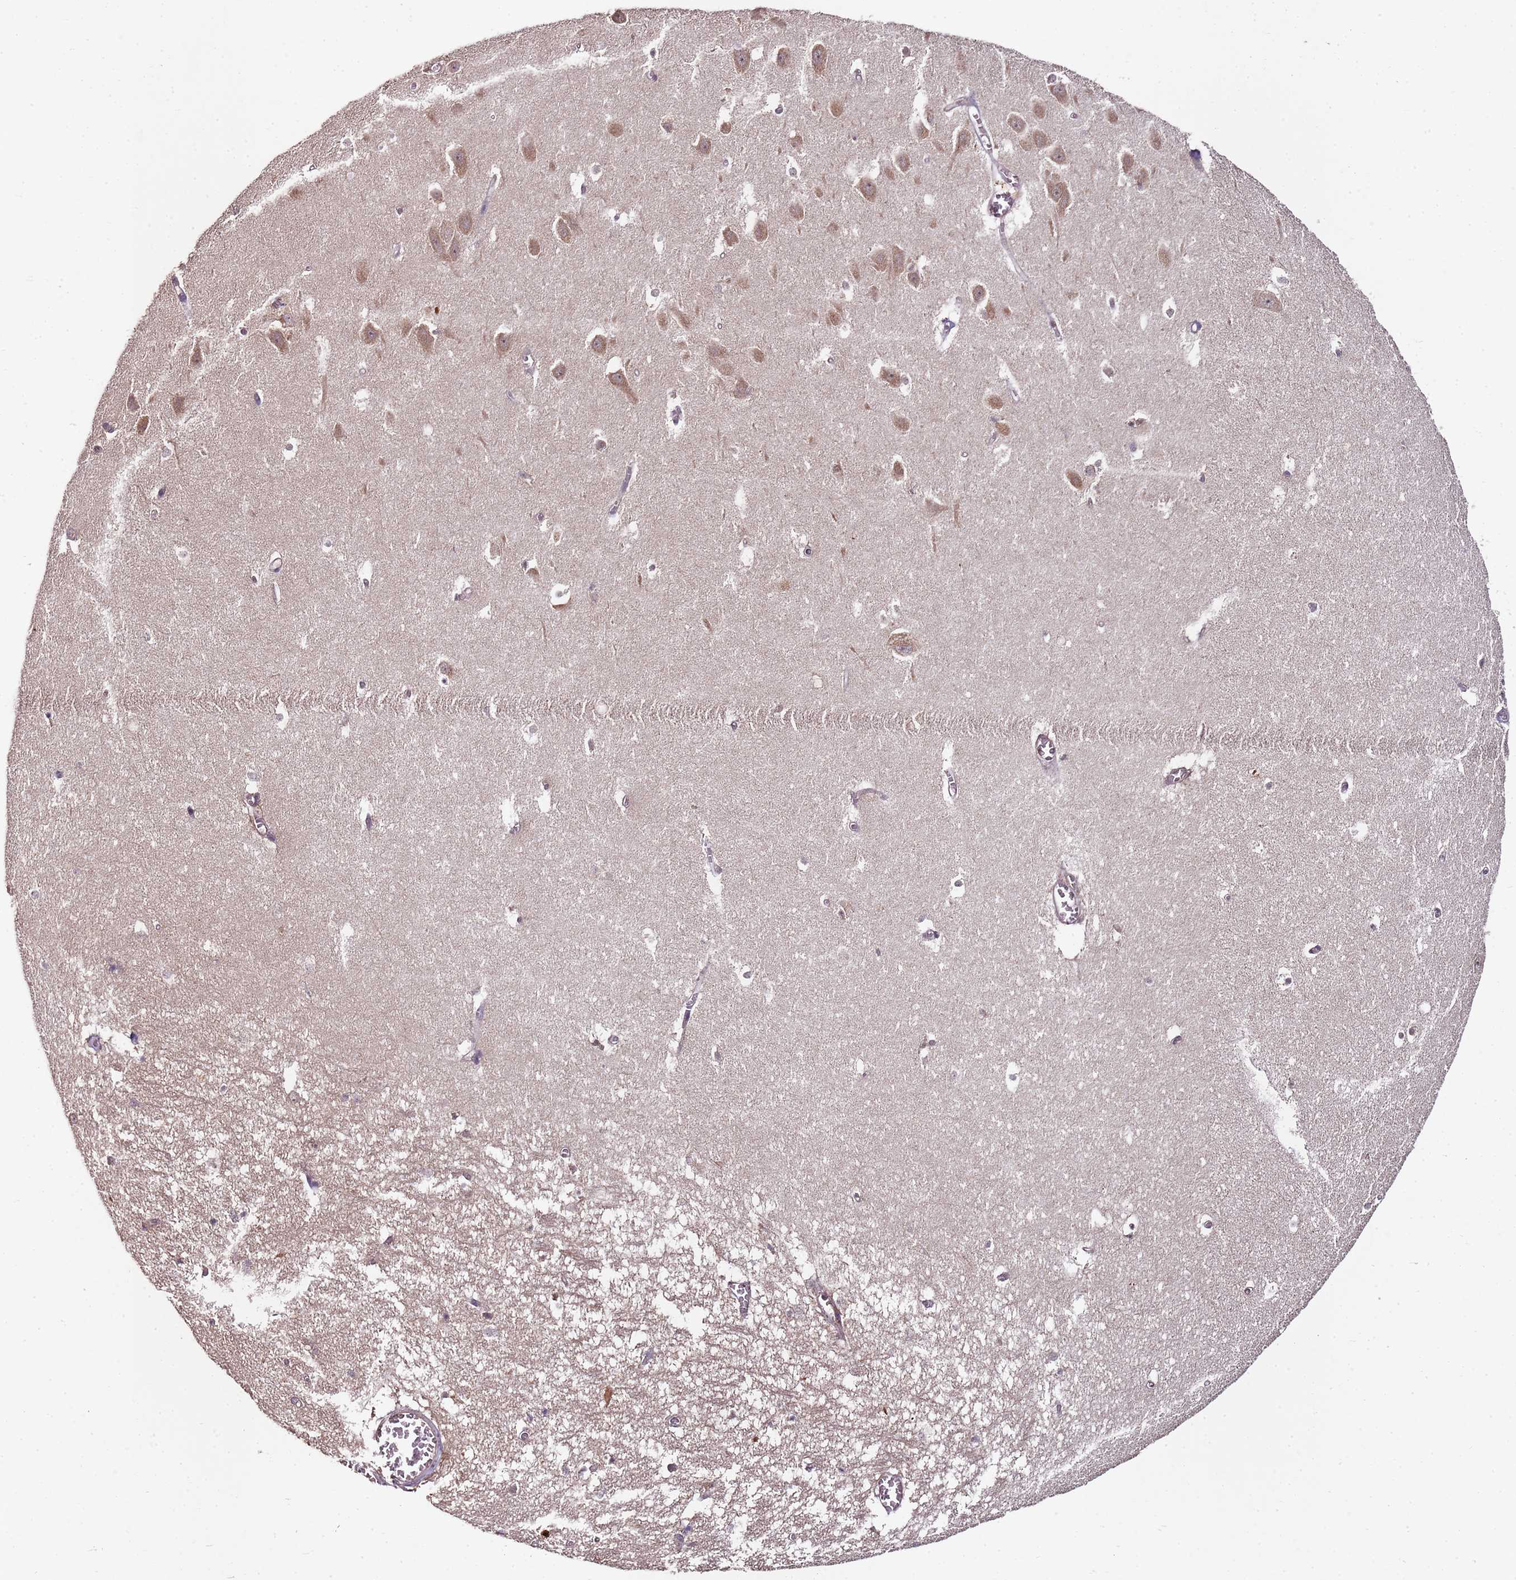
{"staining": {"intensity": "negative", "quantity": "none", "location": "none"}, "tissue": "hippocampus", "cell_type": "Glial cells", "image_type": "normal", "snomed": [{"axis": "morphology", "description": "Normal tissue, NOS"}, {"axis": "topography", "description": "Hippocampus"}], "caption": "IHC histopathology image of normal hippocampus: human hippocampus stained with DAB reveals no significant protein staining in glial cells. (Brightfield microscopy of DAB (3,3'-diaminobenzidine) IHC at high magnification).", "gene": "LIN37", "patient": {"sex": "female", "age": 64}}